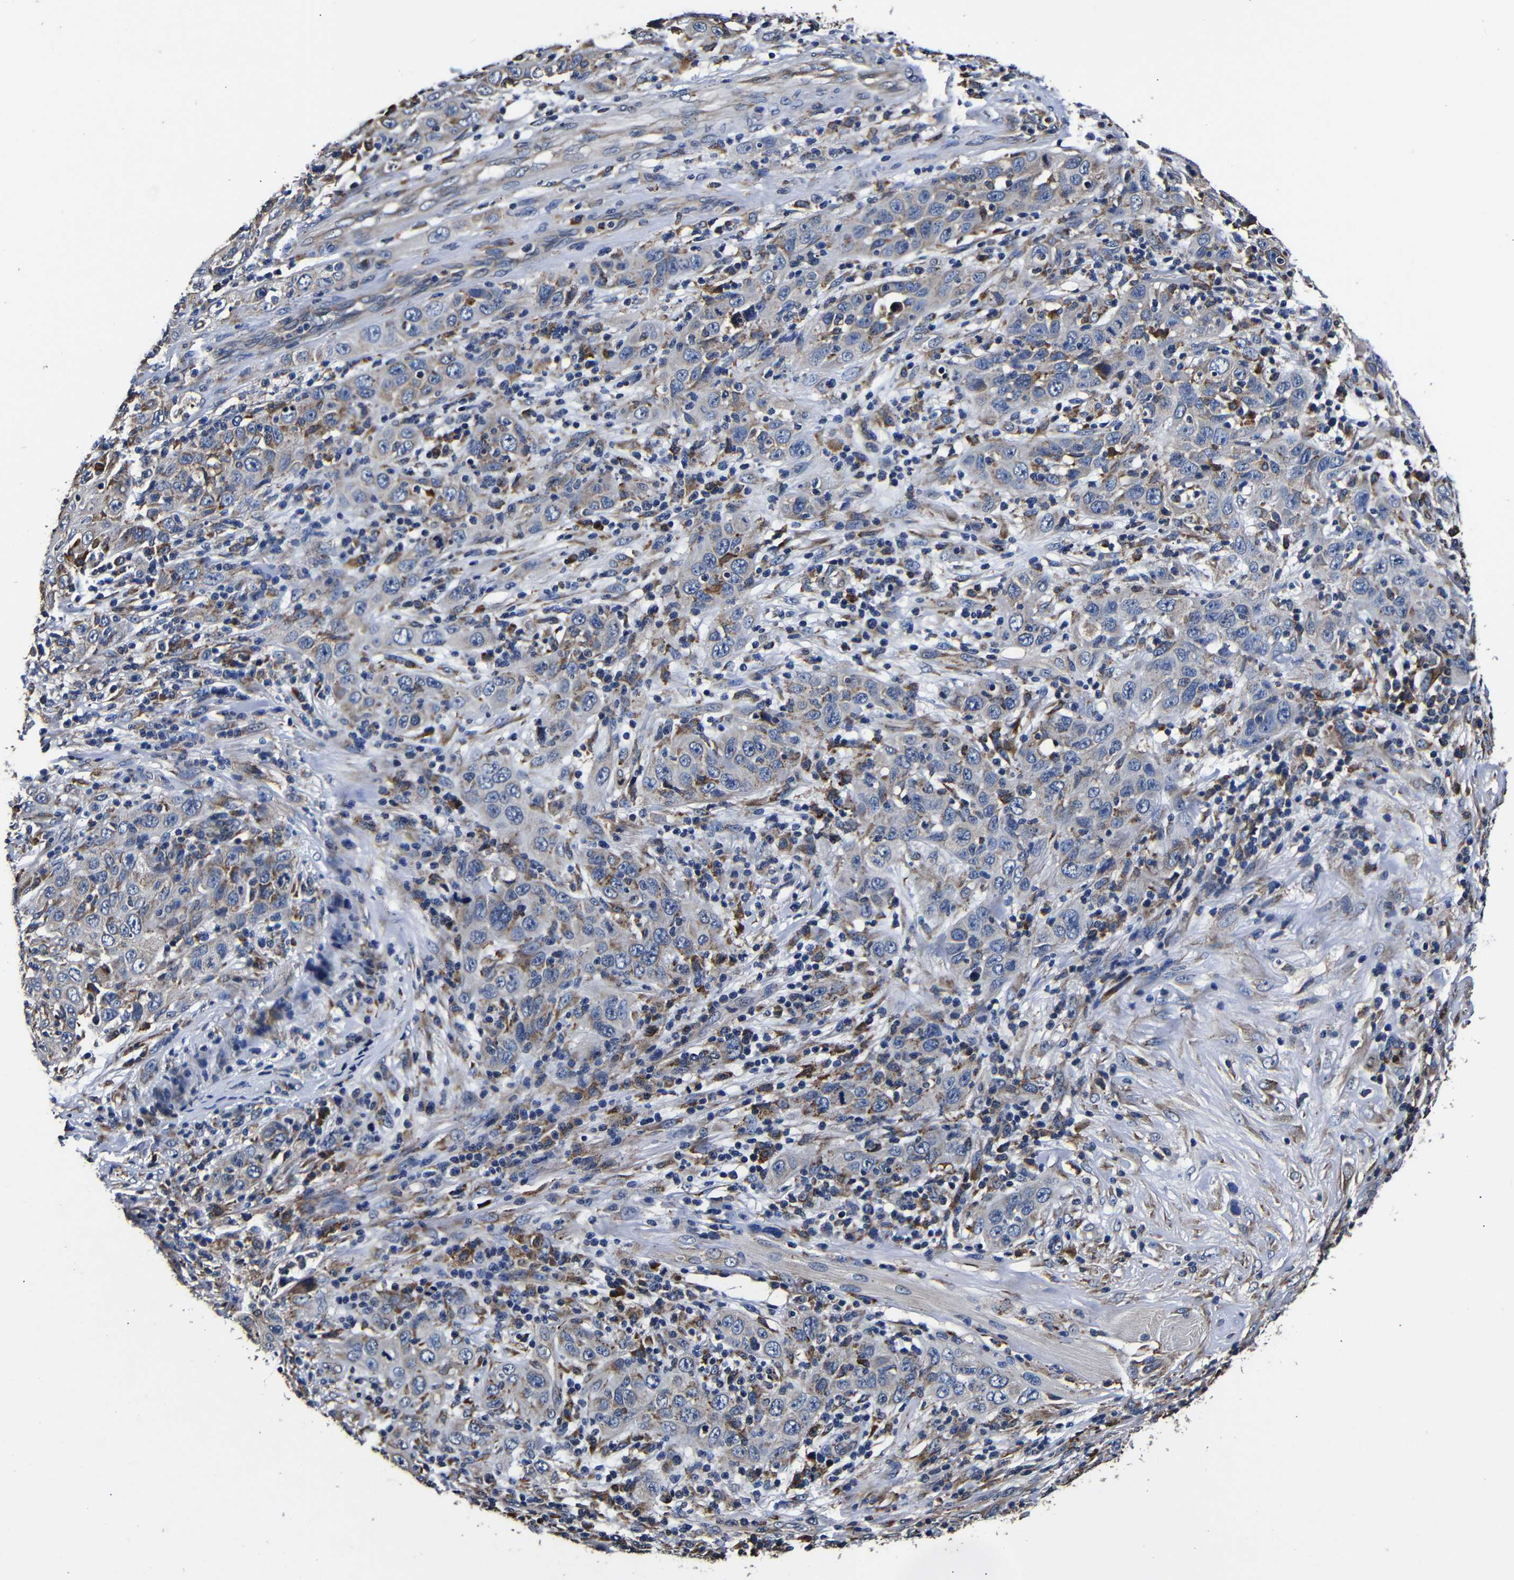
{"staining": {"intensity": "moderate", "quantity": "<25%", "location": "cytoplasmic/membranous"}, "tissue": "skin cancer", "cell_type": "Tumor cells", "image_type": "cancer", "snomed": [{"axis": "morphology", "description": "Squamous cell carcinoma, NOS"}, {"axis": "topography", "description": "Skin"}], "caption": "The photomicrograph shows staining of skin cancer, revealing moderate cytoplasmic/membranous protein expression (brown color) within tumor cells.", "gene": "SCN9A", "patient": {"sex": "female", "age": 88}}